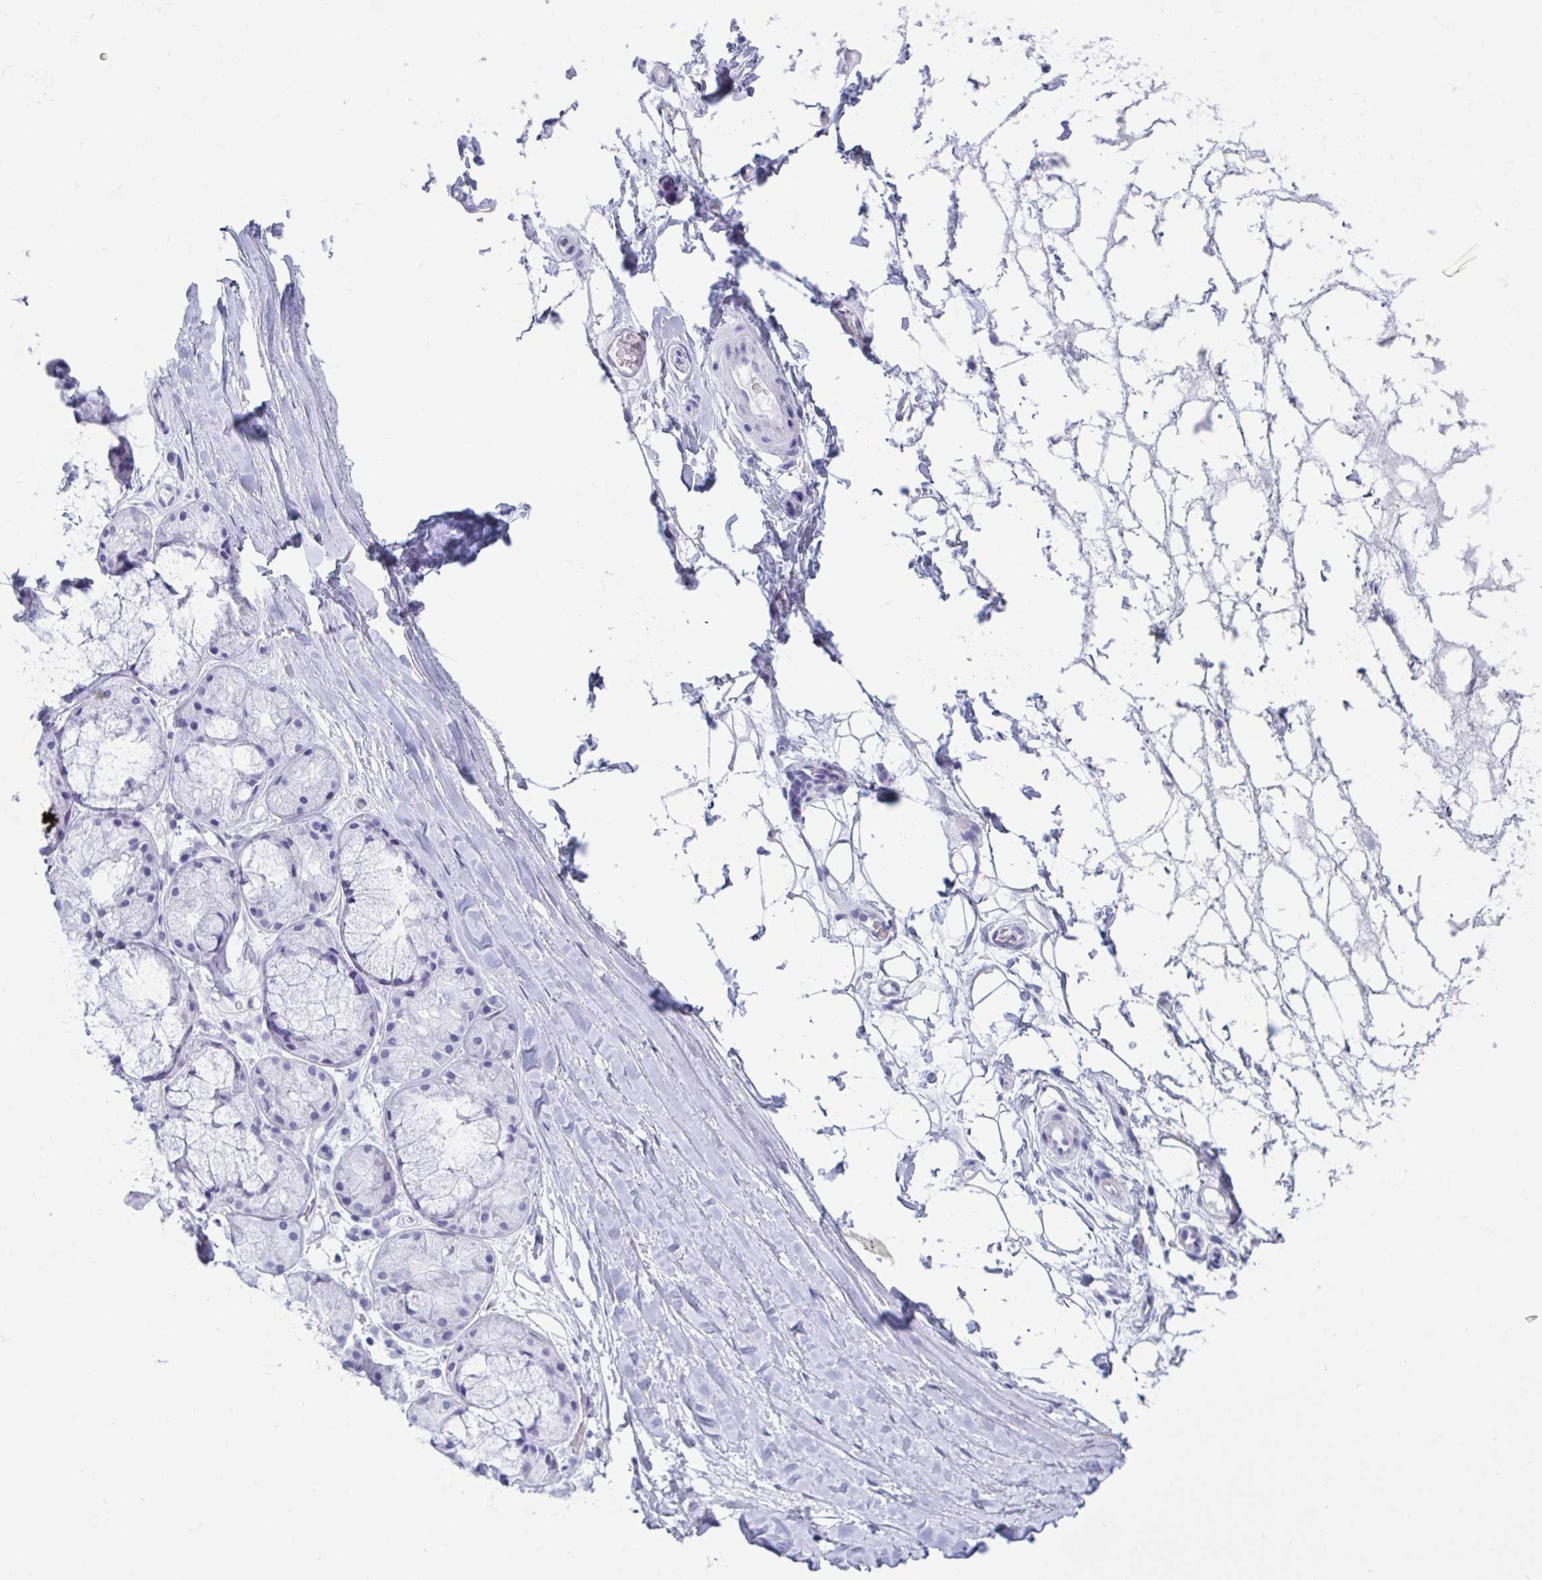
{"staining": {"intensity": "negative", "quantity": "none", "location": "none"}, "tissue": "adipose tissue", "cell_type": "Adipocytes", "image_type": "normal", "snomed": [{"axis": "morphology", "description": "Normal tissue, NOS"}, {"axis": "topography", "description": "Lymph node"}, {"axis": "topography", "description": "Cartilage tissue"}, {"axis": "topography", "description": "Nasopharynx"}], "caption": "Adipocytes are negative for protein expression in benign human adipose tissue. (DAB immunohistochemistry (IHC), high magnification).", "gene": "CDX4", "patient": {"sex": "male", "age": 63}}